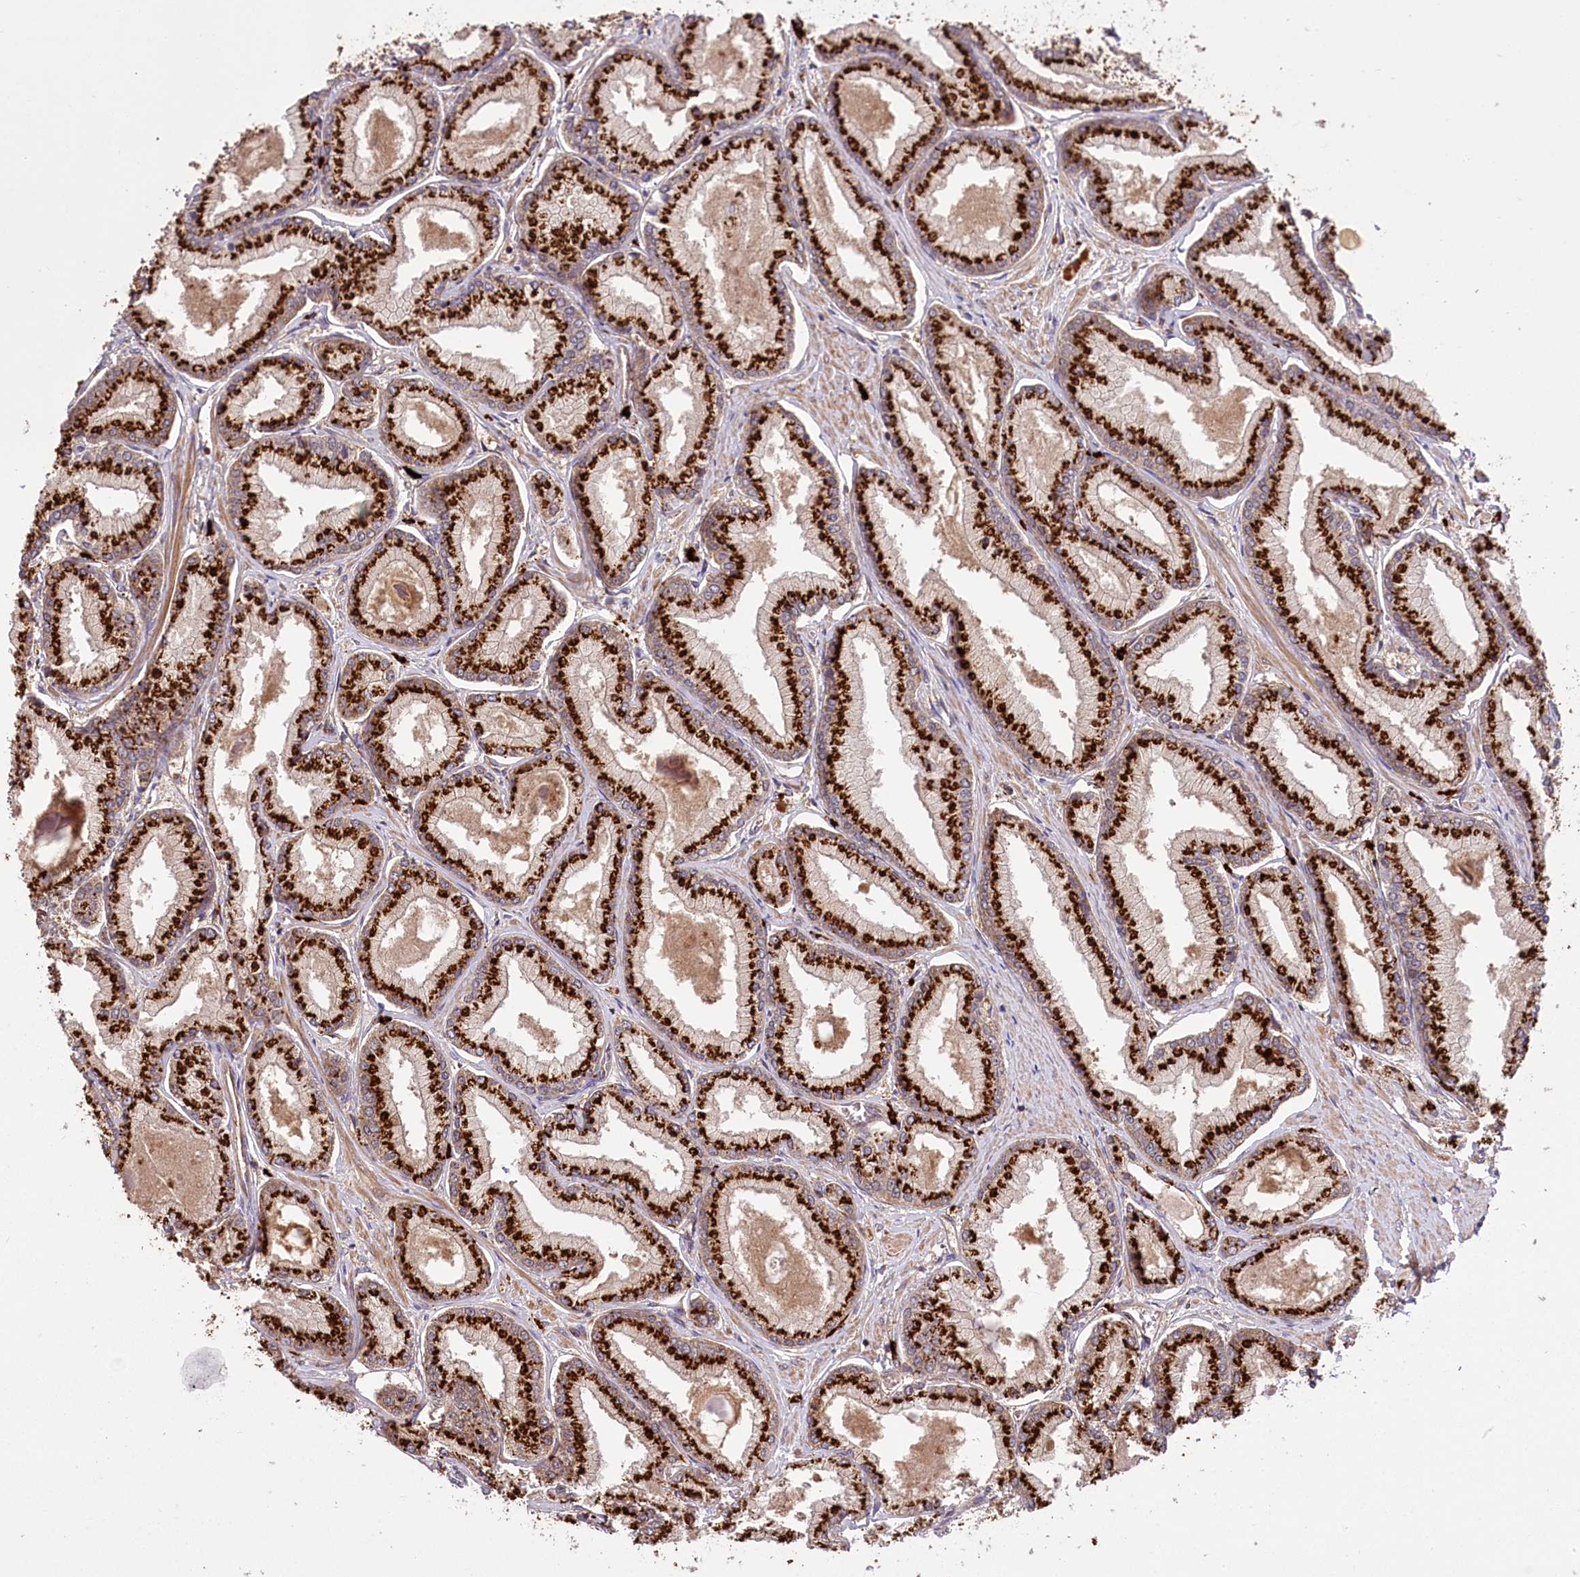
{"staining": {"intensity": "strong", "quantity": ">75%", "location": "cytoplasmic/membranous"}, "tissue": "prostate cancer", "cell_type": "Tumor cells", "image_type": "cancer", "snomed": [{"axis": "morphology", "description": "Adenocarcinoma, Low grade"}, {"axis": "topography", "description": "Prostate"}], "caption": "A brown stain highlights strong cytoplasmic/membranous expression of a protein in human adenocarcinoma (low-grade) (prostate) tumor cells.", "gene": "CARD19", "patient": {"sex": "male", "age": 74}}